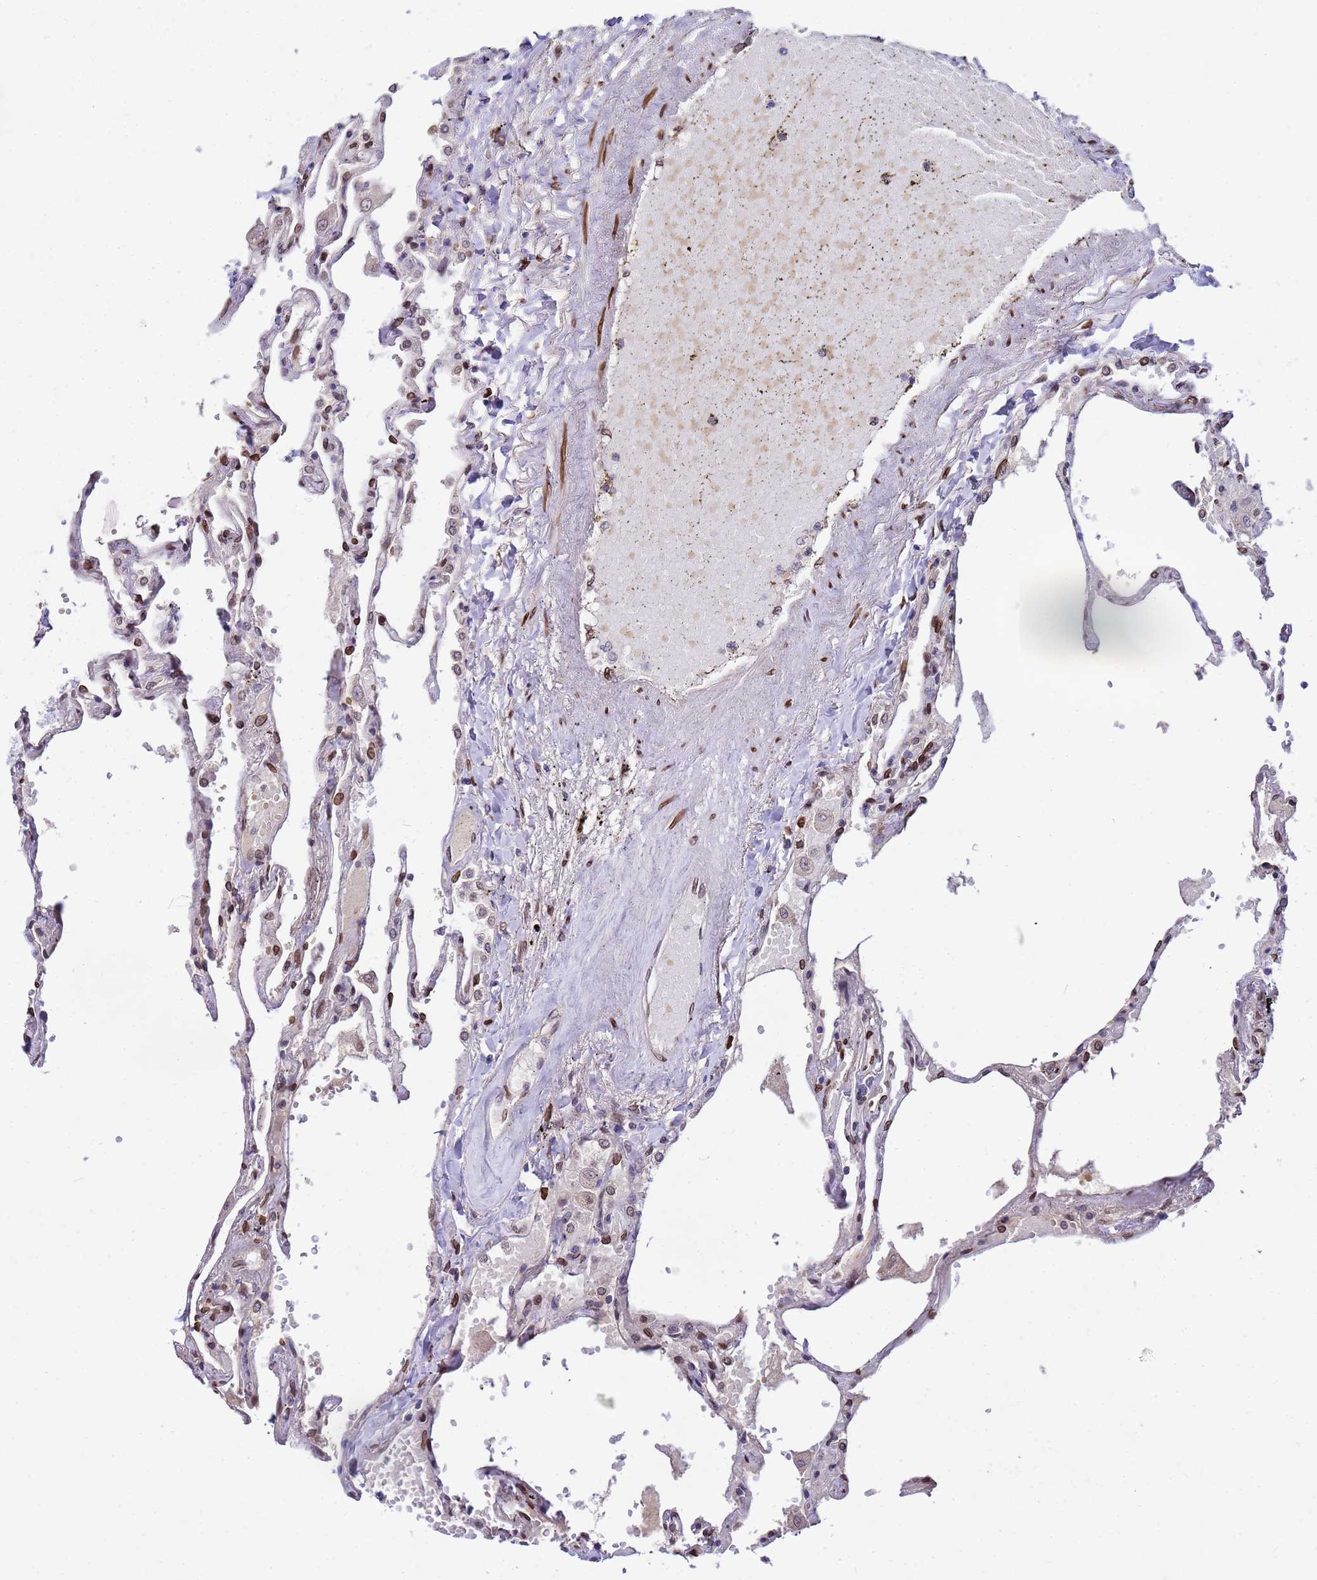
{"staining": {"intensity": "moderate", "quantity": "25%-75%", "location": "cytoplasmic/membranous,nuclear"}, "tissue": "lung", "cell_type": "Alveolar cells", "image_type": "normal", "snomed": [{"axis": "morphology", "description": "Normal tissue, NOS"}, {"axis": "topography", "description": "Lung"}], "caption": "This histopathology image reveals immunohistochemistry (IHC) staining of normal human lung, with medium moderate cytoplasmic/membranous,nuclear expression in about 25%-75% of alveolar cells.", "gene": "GPR135", "patient": {"sex": "female", "age": 67}}